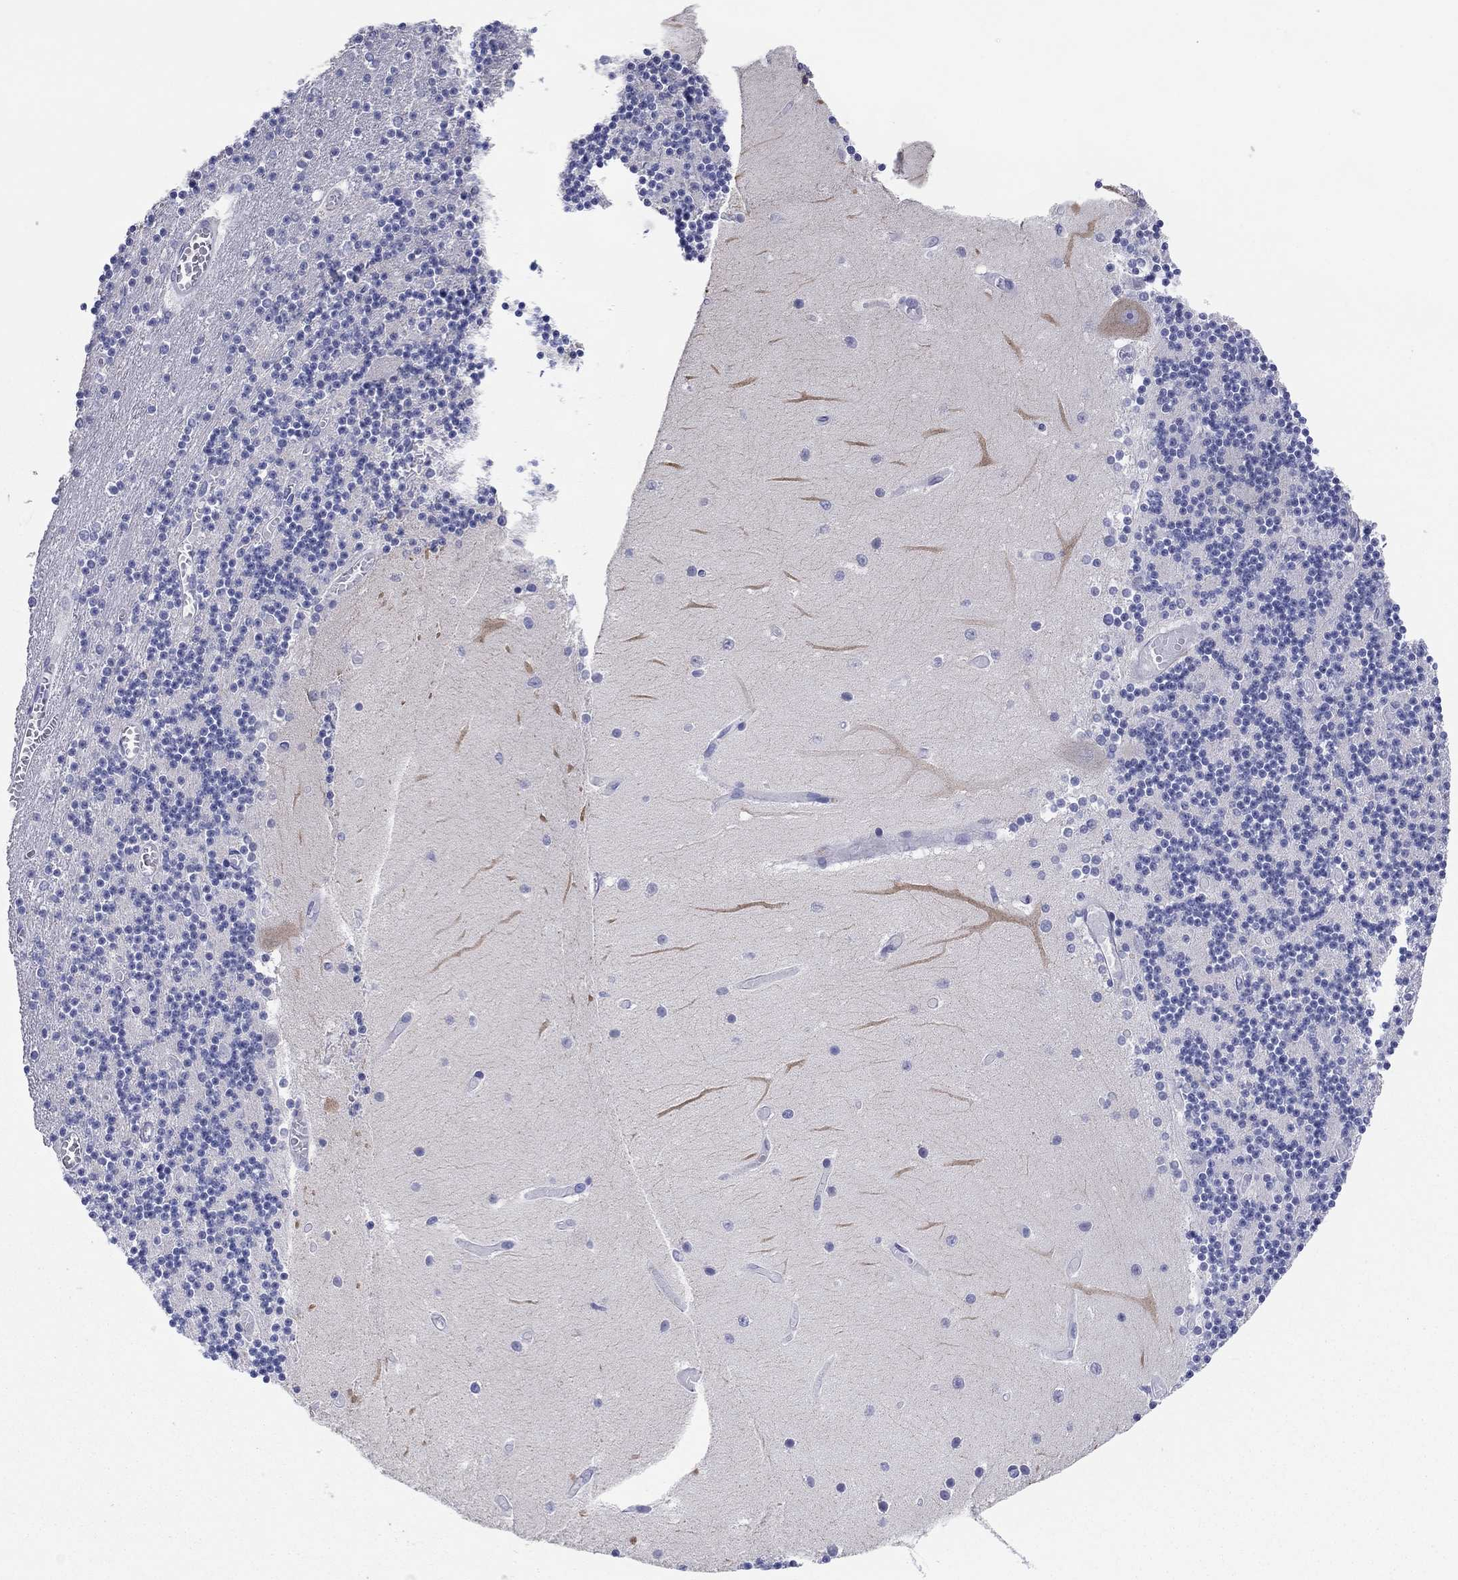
{"staining": {"intensity": "negative", "quantity": "none", "location": "none"}, "tissue": "cerebellum", "cell_type": "Cells in granular layer", "image_type": "normal", "snomed": [{"axis": "morphology", "description": "Normal tissue, NOS"}, {"axis": "topography", "description": "Cerebellum"}], "caption": "This is a image of IHC staining of normal cerebellum, which shows no positivity in cells in granular layer. Brightfield microscopy of IHC stained with DAB (3,3'-diaminobenzidine) (brown) and hematoxylin (blue), captured at high magnification.", "gene": "ERICH3", "patient": {"sex": "female", "age": 28}}